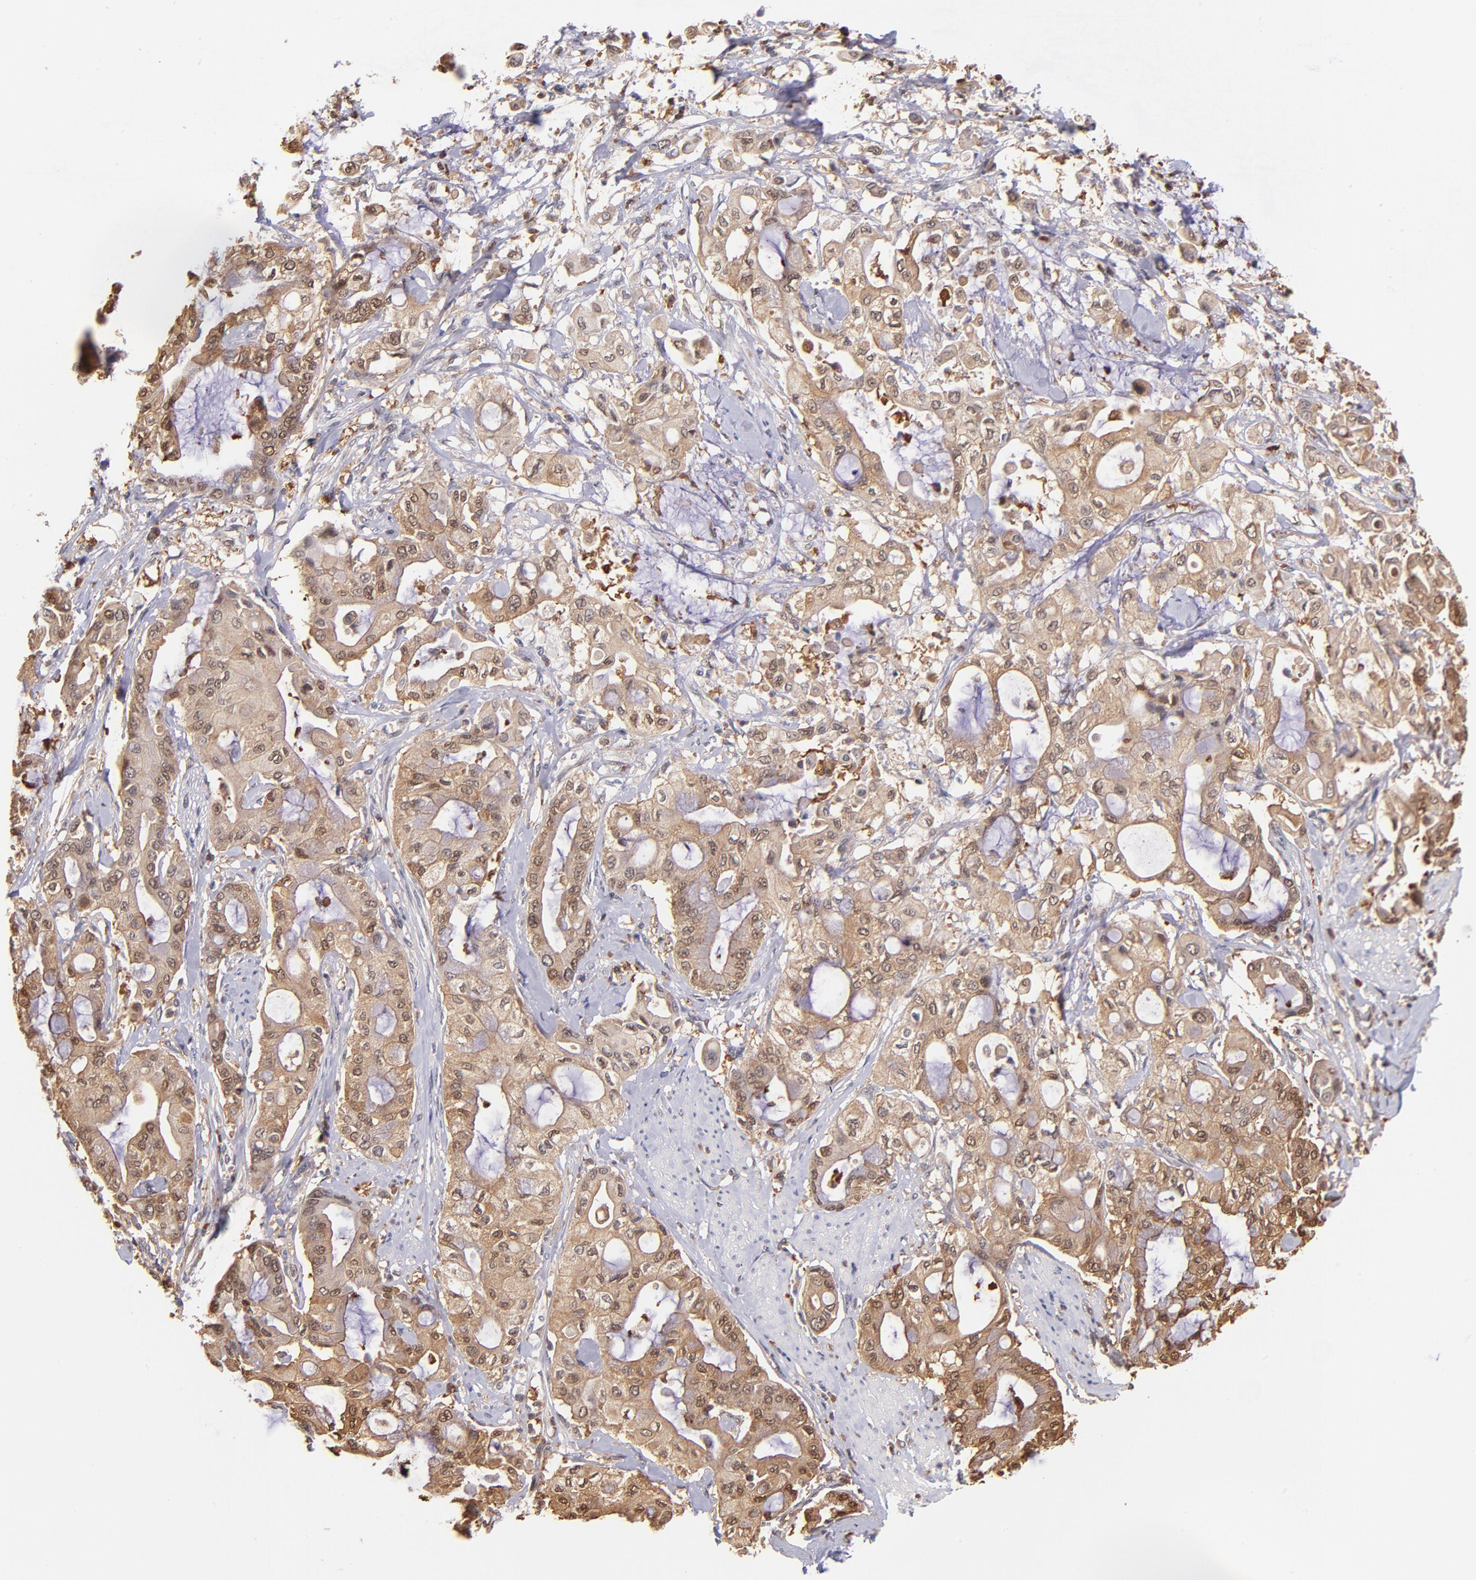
{"staining": {"intensity": "moderate", "quantity": ">75%", "location": "cytoplasmic/membranous,nuclear"}, "tissue": "pancreatic cancer", "cell_type": "Tumor cells", "image_type": "cancer", "snomed": [{"axis": "morphology", "description": "Adenocarcinoma, NOS"}, {"axis": "morphology", "description": "Adenocarcinoma, metastatic, NOS"}, {"axis": "topography", "description": "Lymph node"}, {"axis": "topography", "description": "Pancreas"}, {"axis": "topography", "description": "Duodenum"}], "caption": "Immunohistochemistry of human pancreatic adenocarcinoma demonstrates medium levels of moderate cytoplasmic/membranous and nuclear staining in about >75% of tumor cells.", "gene": "YWHAB", "patient": {"sex": "female", "age": 64}}